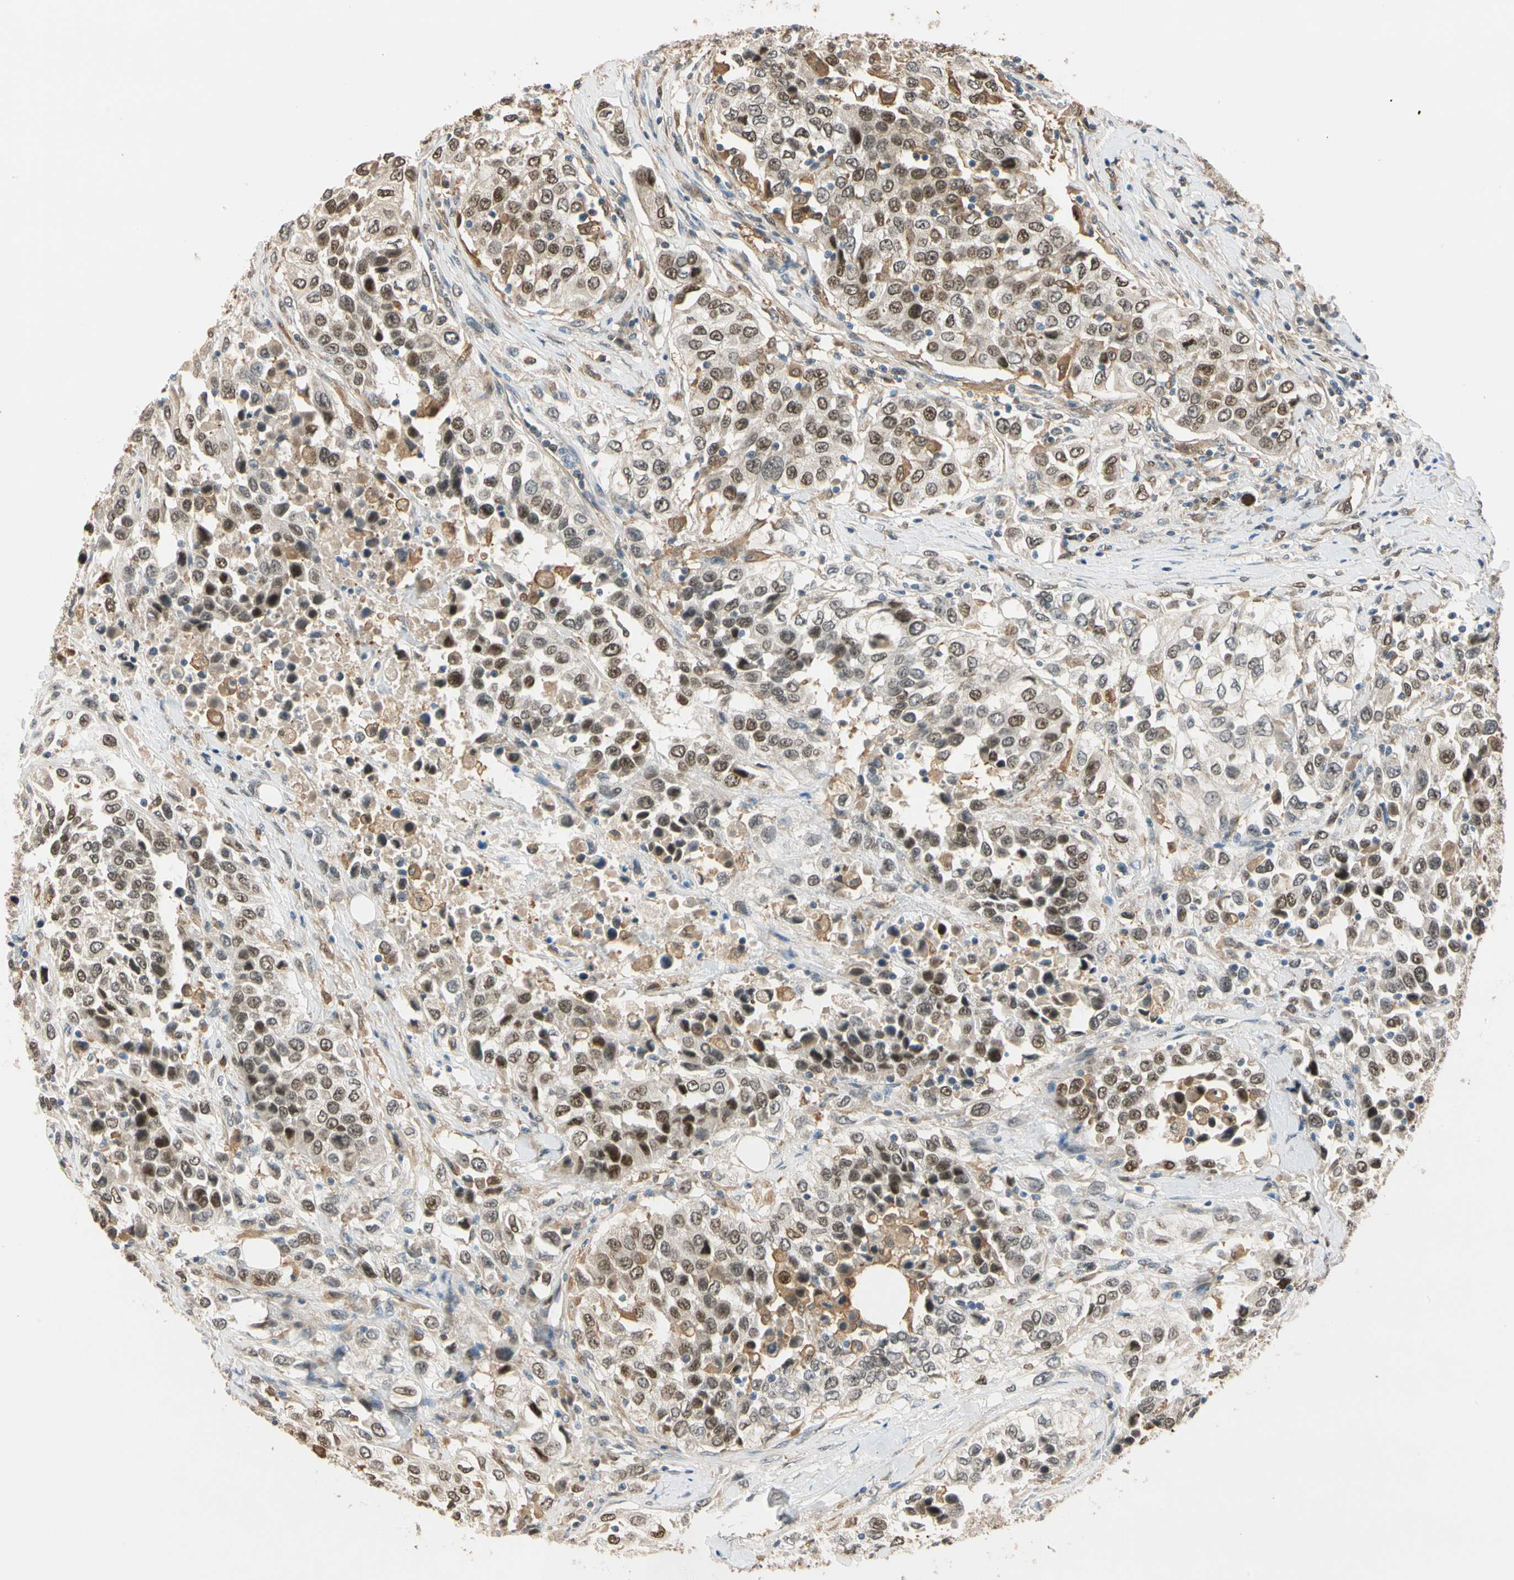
{"staining": {"intensity": "strong", "quantity": ">75%", "location": "cytoplasmic/membranous,nuclear"}, "tissue": "urothelial cancer", "cell_type": "Tumor cells", "image_type": "cancer", "snomed": [{"axis": "morphology", "description": "Urothelial carcinoma, High grade"}, {"axis": "topography", "description": "Urinary bladder"}], "caption": "Urothelial cancer stained with DAB immunohistochemistry (IHC) demonstrates high levels of strong cytoplasmic/membranous and nuclear staining in about >75% of tumor cells.", "gene": "RIOX2", "patient": {"sex": "female", "age": 80}}